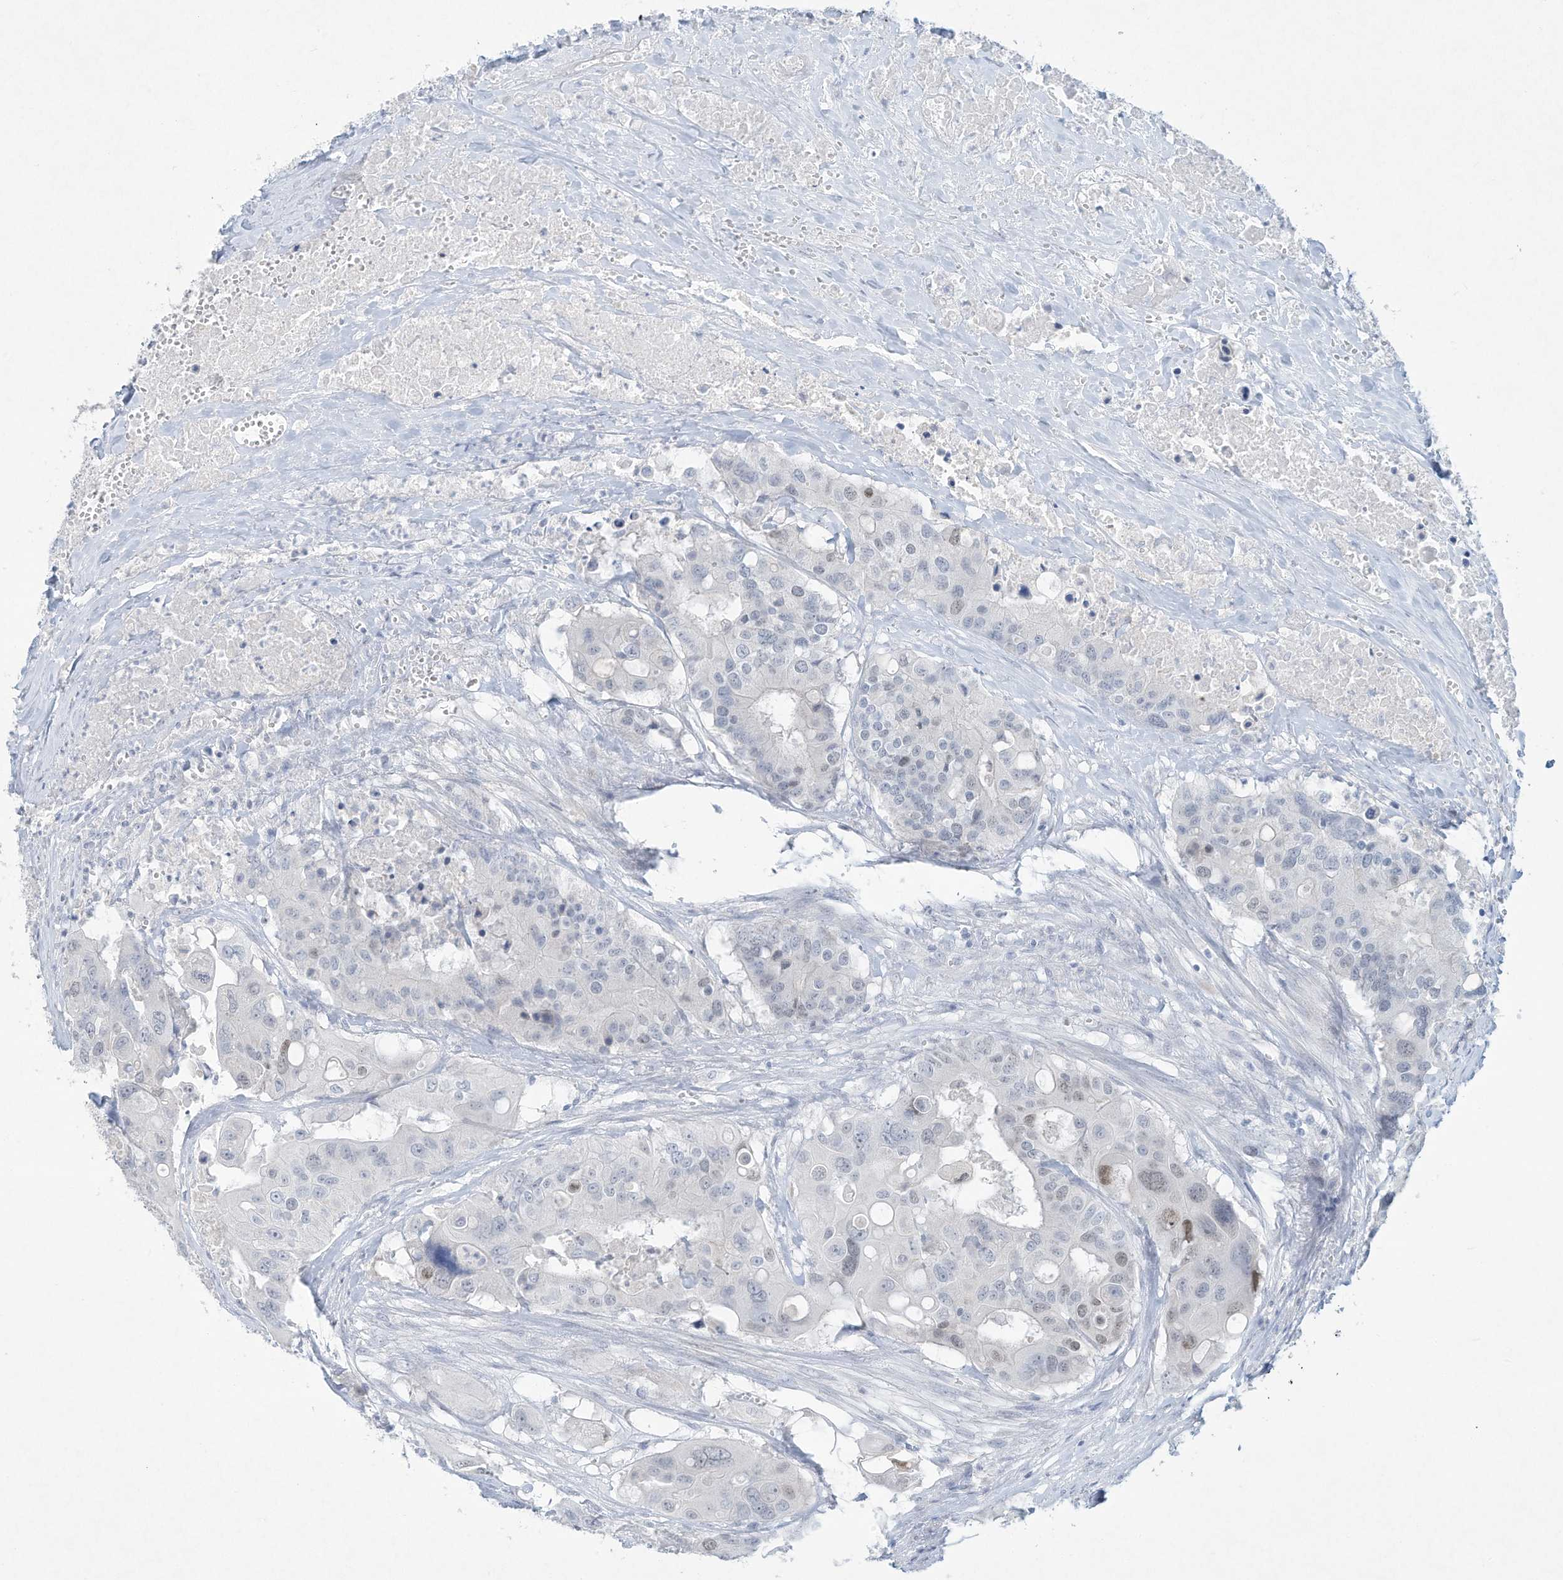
{"staining": {"intensity": "negative", "quantity": "none", "location": "none"}, "tissue": "colorectal cancer", "cell_type": "Tumor cells", "image_type": "cancer", "snomed": [{"axis": "morphology", "description": "Adenocarcinoma, NOS"}, {"axis": "topography", "description": "Colon"}], "caption": "IHC image of colorectal adenocarcinoma stained for a protein (brown), which demonstrates no expression in tumor cells.", "gene": "PAX6", "patient": {"sex": "male", "age": 77}}